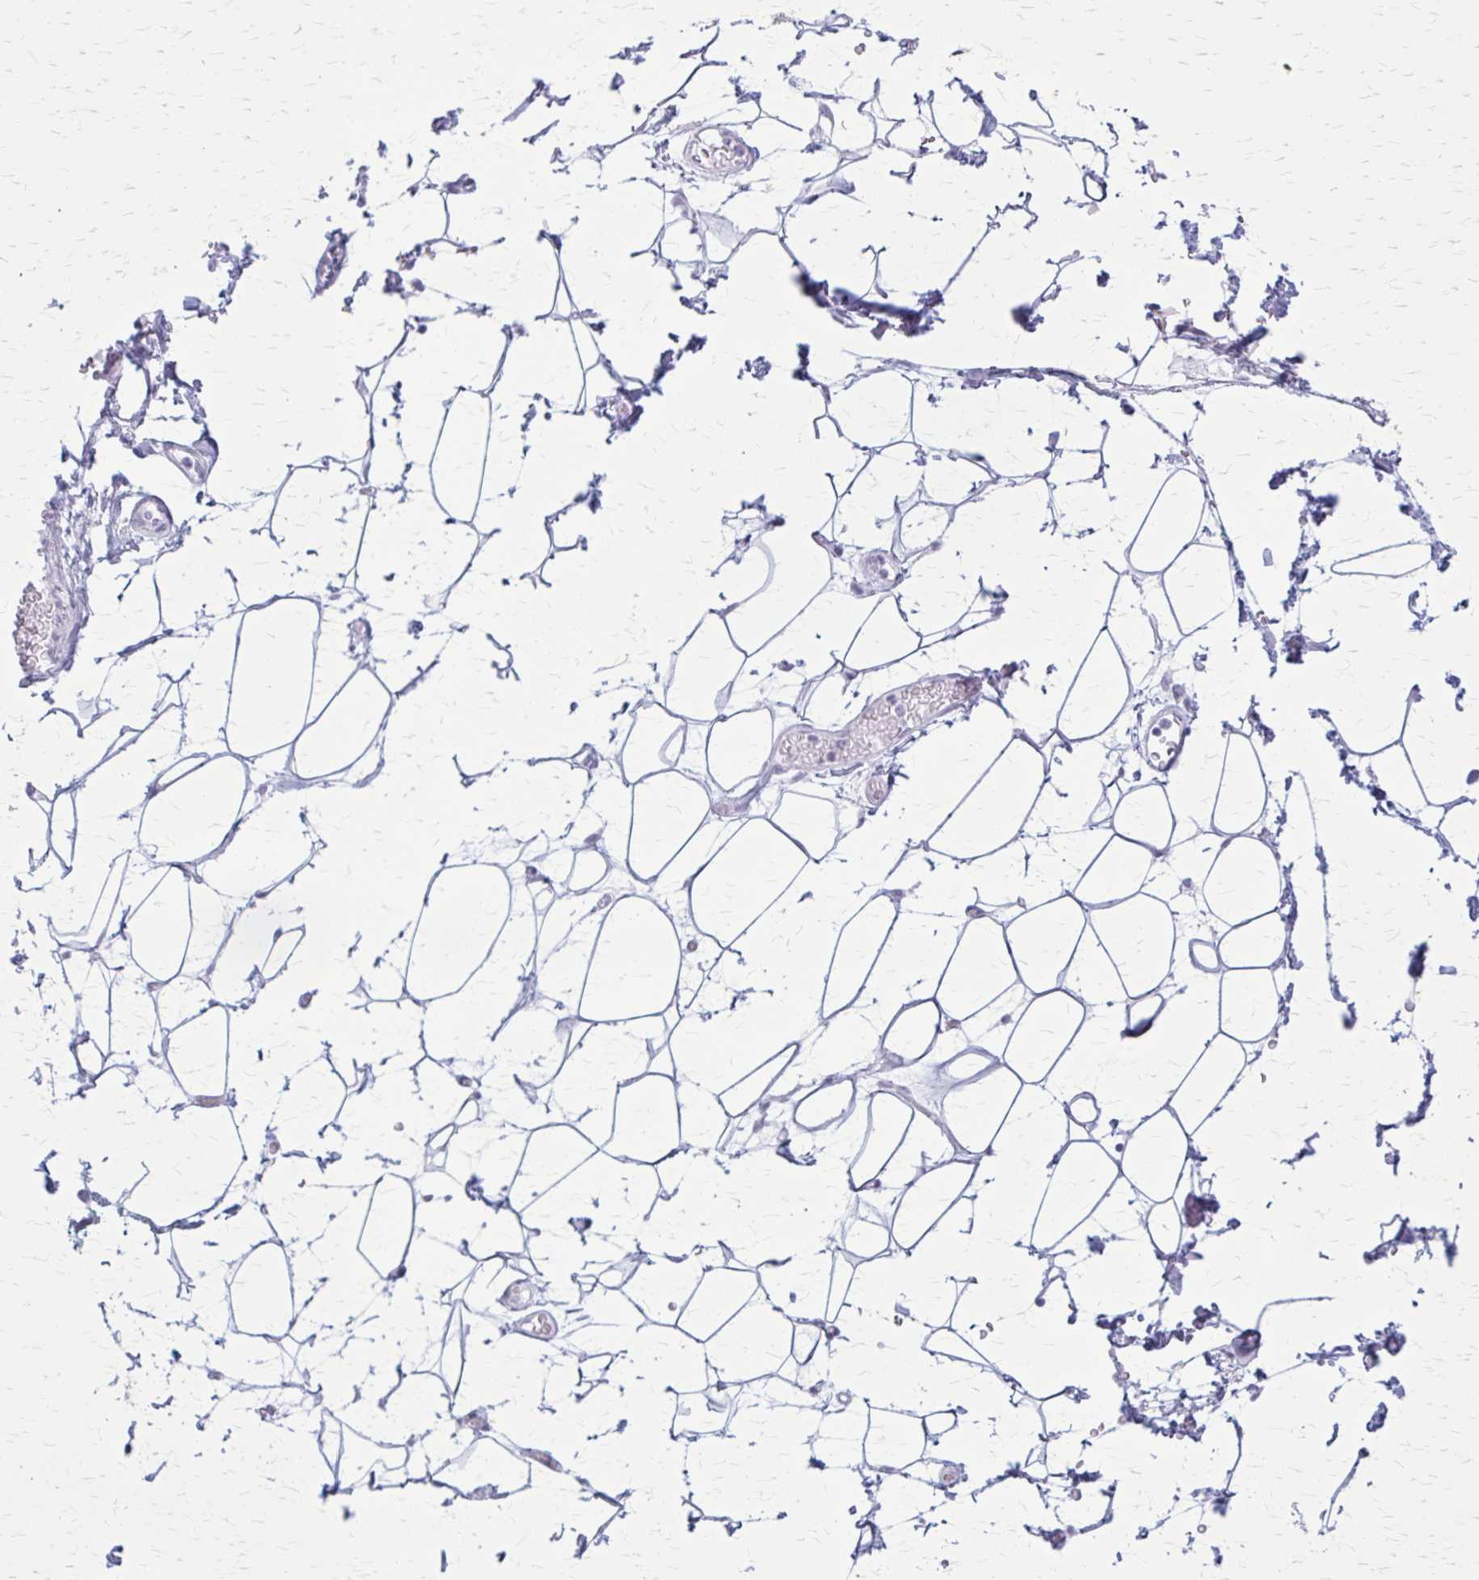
{"staining": {"intensity": "negative", "quantity": "none", "location": "none"}, "tissue": "adipose tissue", "cell_type": "Adipocytes", "image_type": "normal", "snomed": [{"axis": "morphology", "description": "Normal tissue, NOS"}, {"axis": "topography", "description": "Anal"}, {"axis": "topography", "description": "Peripheral nerve tissue"}], "caption": "Immunohistochemistry (IHC) image of benign human adipose tissue stained for a protein (brown), which exhibits no expression in adipocytes.", "gene": "GAD1", "patient": {"sex": "male", "age": 78}}